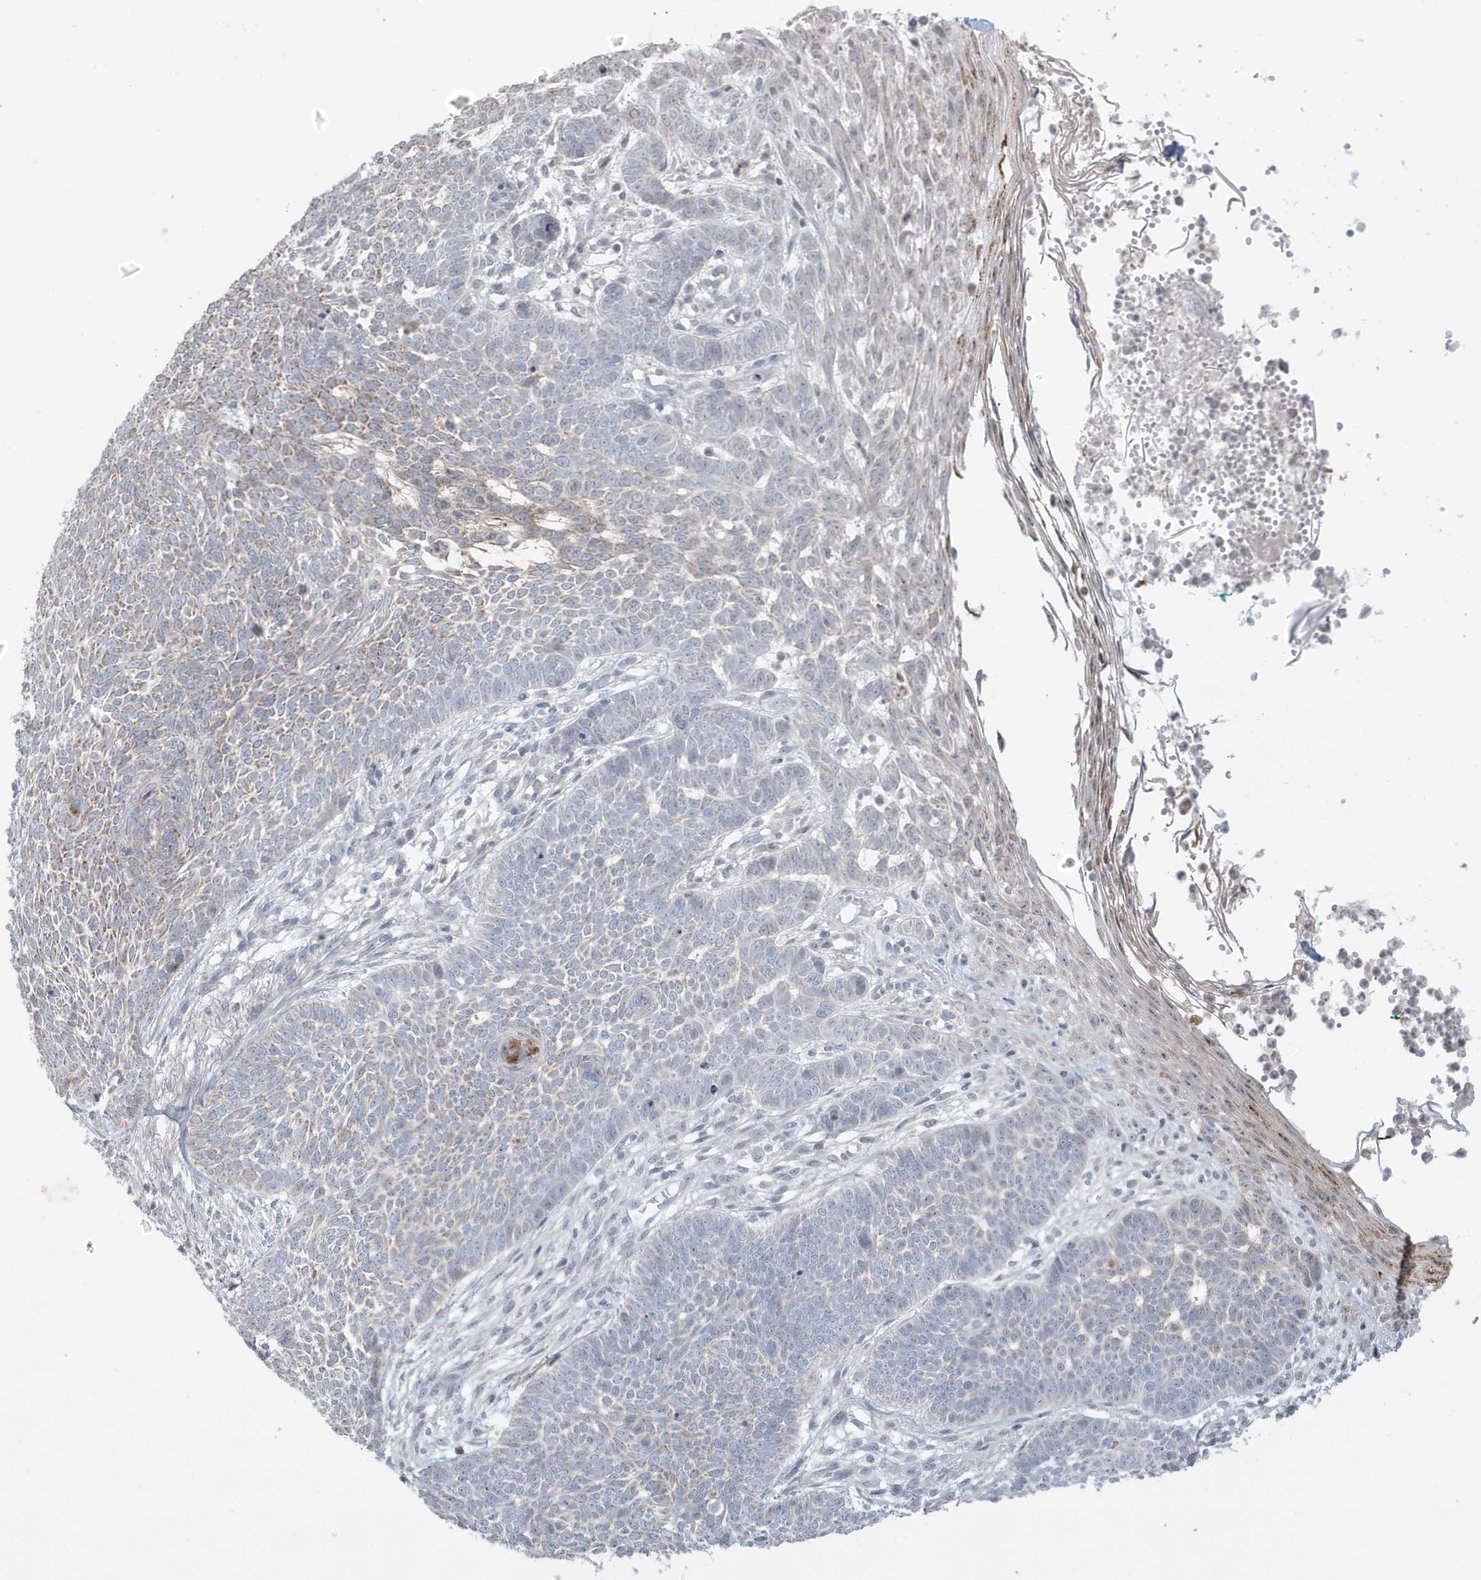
{"staining": {"intensity": "moderate", "quantity": "<25%", "location": "cytoplasmic/membranous"}, "tissue": "skin cancer", "cell_type": "Tumor cells", "image_type": "cancer", "snomed": [{"axis": "morphology", "description": "Normal tissue, NOS"}, {"axis": "morphology", "description": "Basal cell carcinoma"}, {"axis": "topography", "description": "Skin"}], "caption": "Protein staining of skin cancer tissue reveals moderate cytoplasmic/membranous expression in about <25% of tumor cells.", "gene": "FNDC1", "patient": {"sex": "male", "age": 64}}